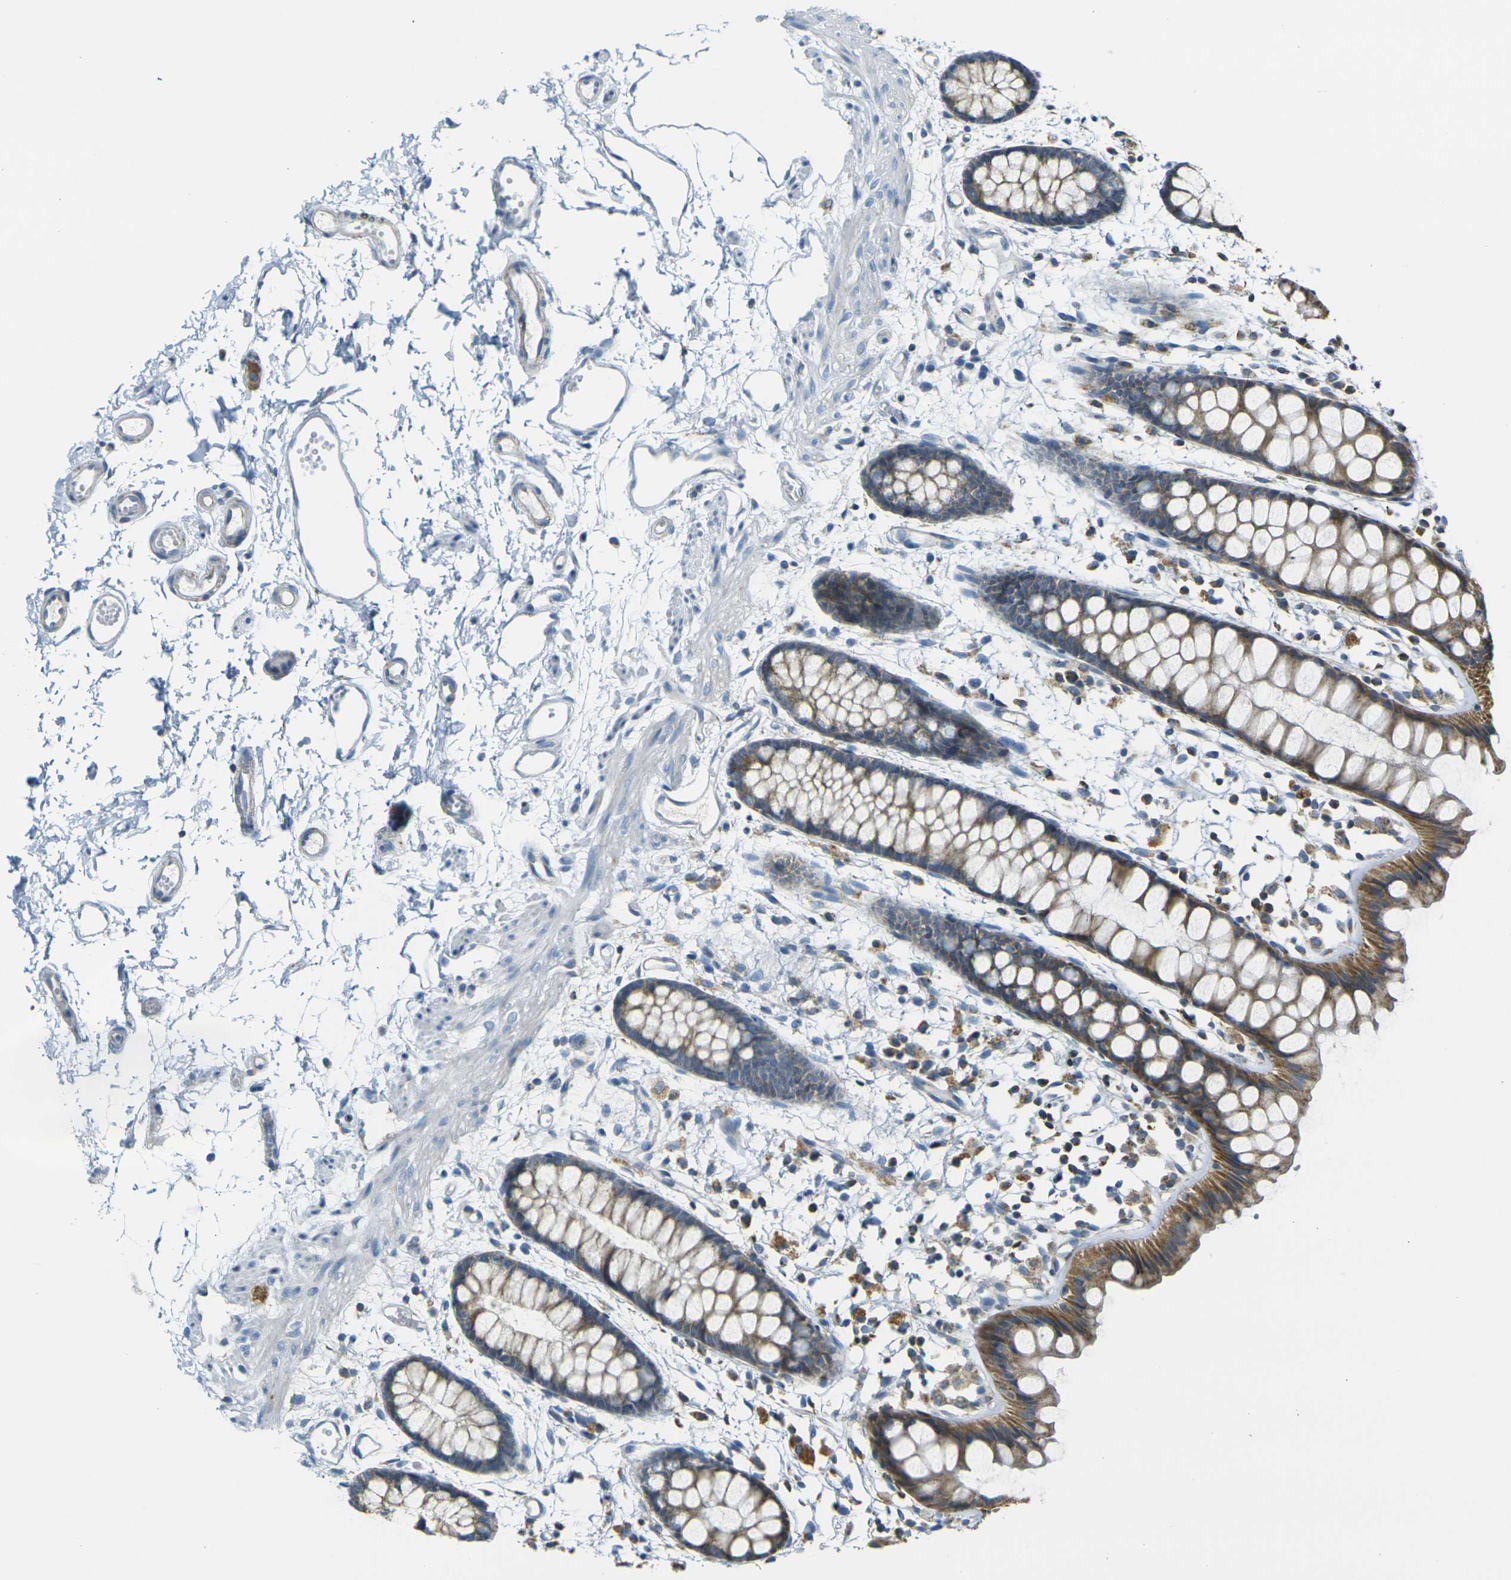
{"staining": {"intensity": "moderate", "quantity": ">75%", "location": "cytoplasmic/membranous"}, "tissue": "rectum", "cell_type": "Glandular cells", "image_type": "normal", "snomed": [{"axis": "morphology", "description": "Normal tissue, NOS"}, {"axis": "topography", "description": "Rectum"}], "caption": "This image shows unremarkable rectum stained with immunohistochemistry (IHC) to label a protein in brown. The cytoplasmic/membranous of glandular cells show moderate positivity for the protein. Nuclei are counter-stained blue.", "gene": "PARD6B", "patient": {"sex": "female", "age": 66}}